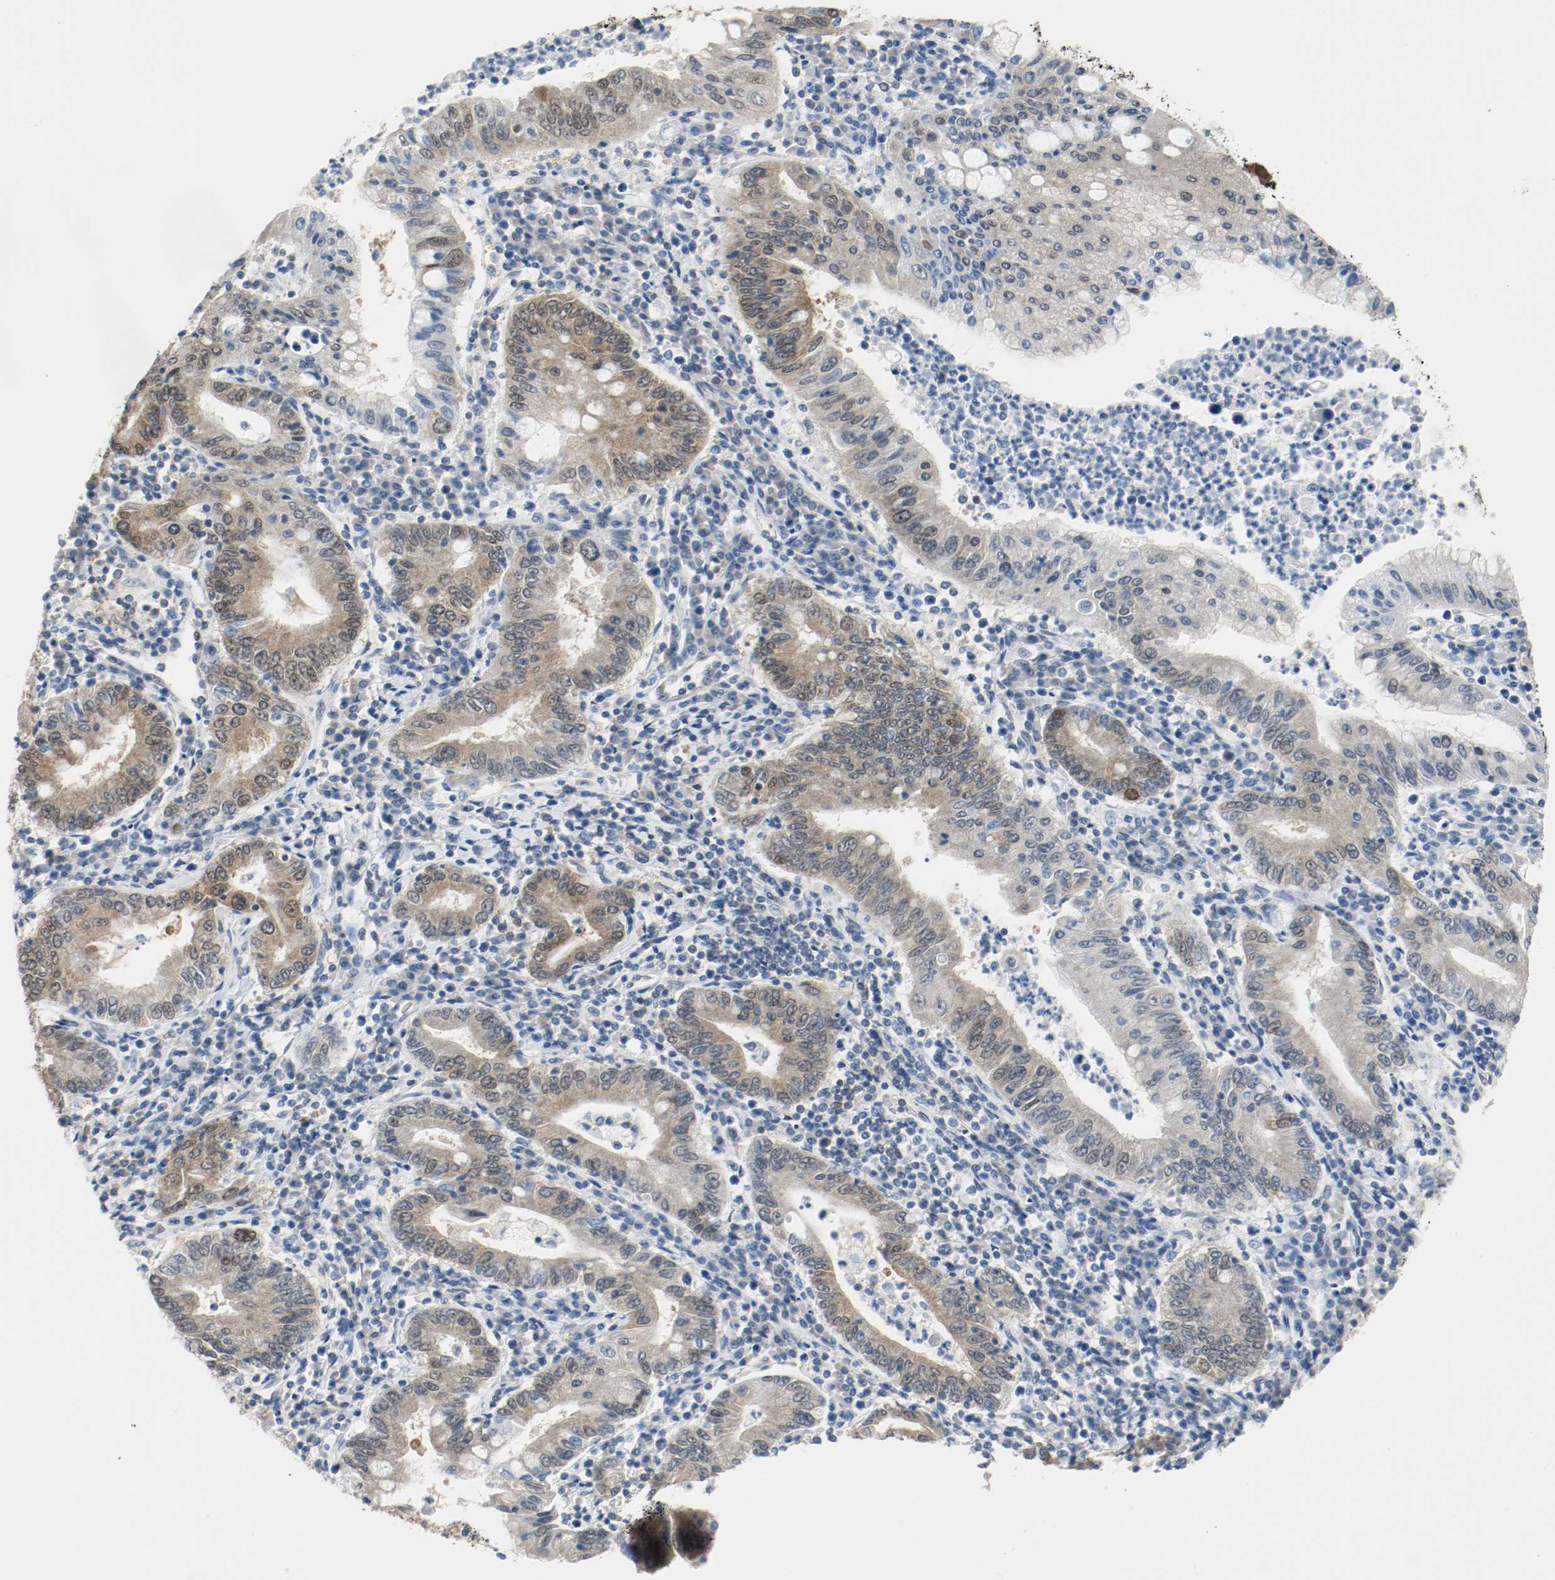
{"staining": {"intensity": "weak", "quantity": ">75%", "location": "cytoplasmic/membranous,nuclear"}, "tissue": "stomach cancer", "cell_type": "Tumor cells", "image_type": "cancer", "snomed": [{"axis": "morphology", "description": "Normal tissue, NOS"}, {"axis": "morphology", "description": "Adenocarcinoma, NOS"}, {"axis": "topography", "description": "Esophagus"}, {"axis": "topography", "description": "Stomach, upper"}, {"axis": "topography", "description": "Peripheral nerve tissue"}], "caption": "An immunohistochemistry (IHC) image of tumor tissue is shown. Protein staining in brown highlights weak cytoplasmic/membranous and nuclear positivity in stomach cancer within tumor cells.", "gene": "PPME1", "patient": {"sex": "male", "age": 62}}